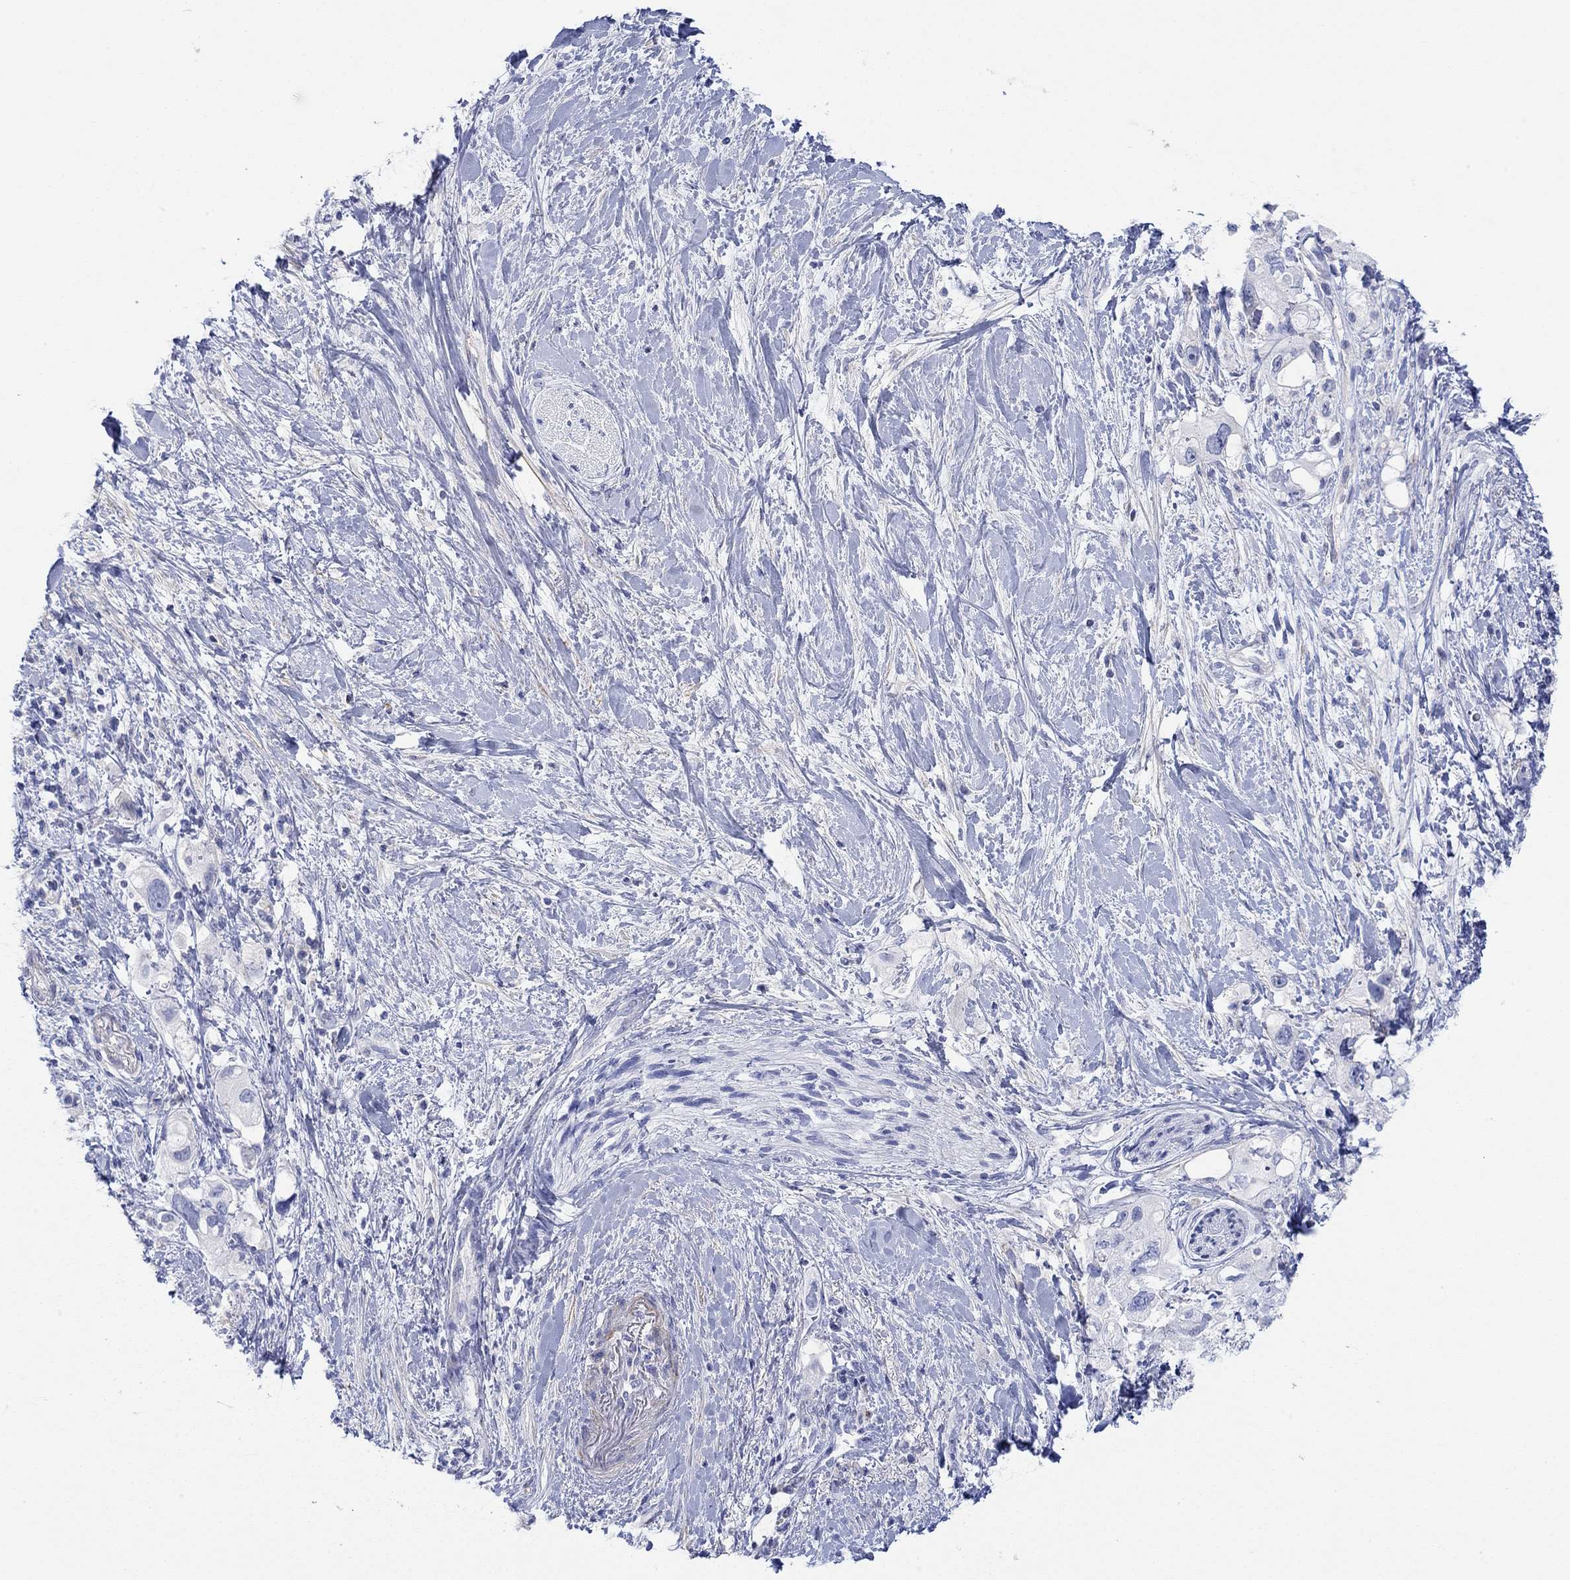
{"staining": {"intensity": "negative", "quantity": "none", "location": "none"}, "tissue": "pancreatic cancer", "cell_type": "Tumor cells", "image_type": "cancer", "snomed": [{"axis": "morphology", "description": "Adenocarcinoma, NOS"}, {"axis": "topography", "description": "Pancreas"}], "caption": "An immunohistochemistry micrograph of pancreatic cancer is shown. There is no staining in tumor cells of pancreatic cancer.", "gene": "PPIL6", "patient": {"sex": "female", "age": 56}}